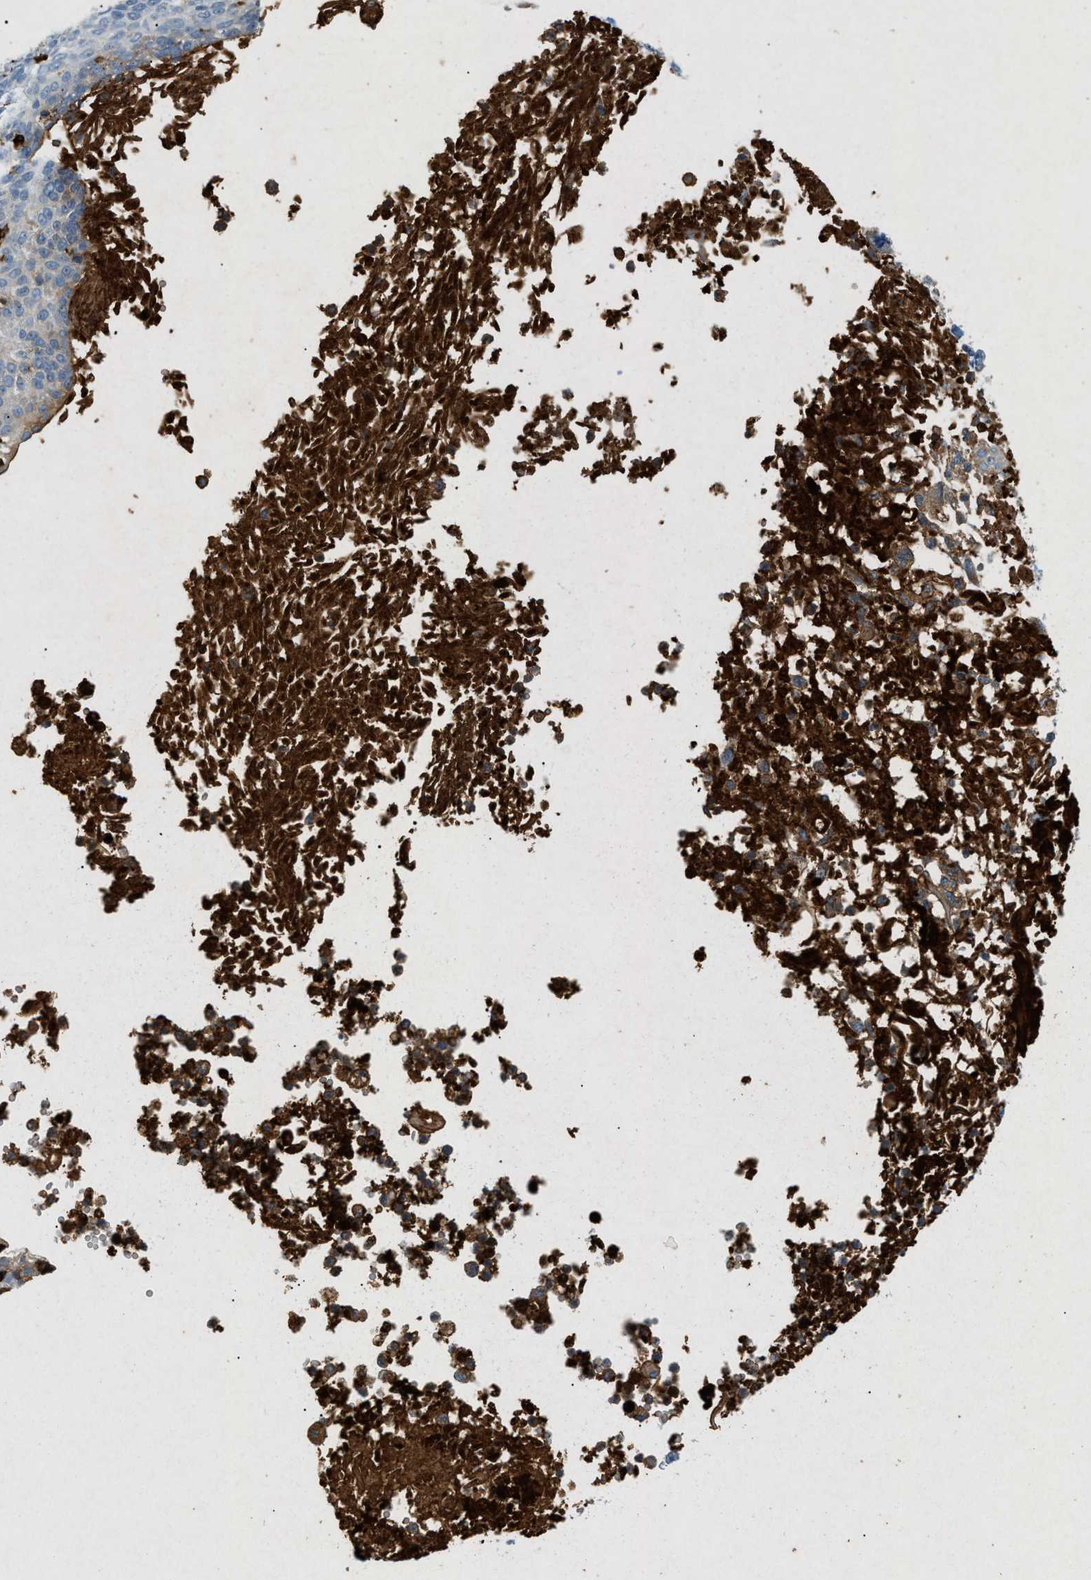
{"staining": {"intensity": "weak", "quantity": "25%-75%", "location": "cytoplasmic/membranous"}, "tissue": "skin cancer", "cell_type": "Tumor cells", "image_type": "cancer", "snomed": [{"axis": "morphology", "description": "Normal tissue, NOS"}, {"axis": "morphology", "description": "Basal cell carcinoma"}, {"axis": "topography", "description": "Skin"}], "caption": "High-magnification brightfield microscopy of basal cell carcinoma (skin) stained with DAB (3,3'-diaminobenzidine) (brown) and counterstained with hematoxylin (blue). tumor cells exhibit weak cytoplasmic/membranous staining is appreciated in about25%-75% of cells. (brown staining indicates protein expression, while blue staining denotes nuclei).", "gene": "F2", "patient": {"sex": "male", "age": 87}}